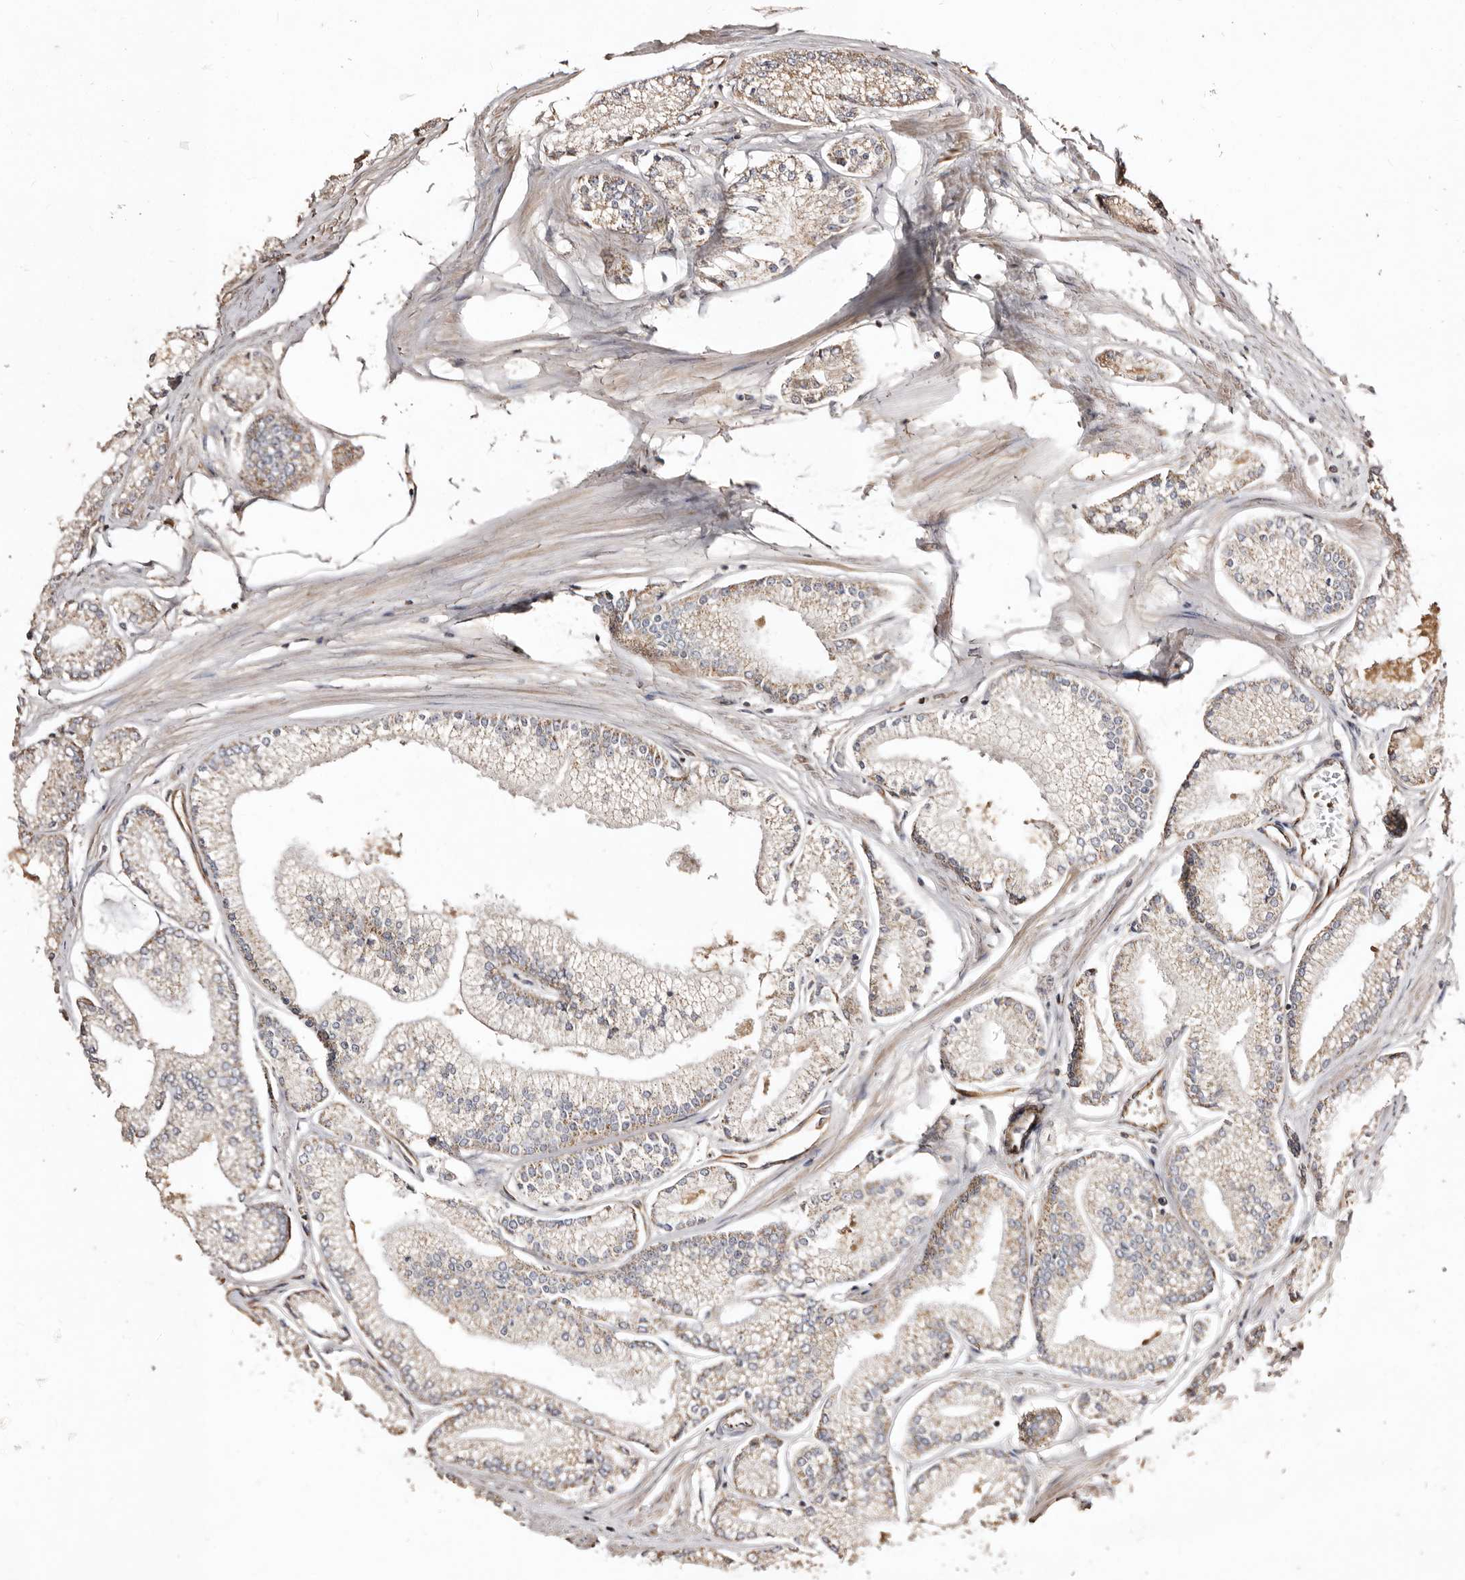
{"staining": {"intensity": "weak", "quantity": "25%-75%", "location": "cytoplasmic/membranous"}, "tissue": "prostate cancer", "cell_type": "Tumor cells", "image_type": "cancer", "snomed": [{"axis": "morphology", "description": "Adenocarcinoma, Low grade"}, {"axis": "topography", "description": "Prostate"}], "caption": "This micrograph demonstrates immunohistochemistry staining of prostate adenocarcinoma (low-grade), with low weak cytoplasmic/membranous expression in about 25%-75% of tumor cells.", "gene": "MACC1", "patient": {"sex": "male", "age": 52}}